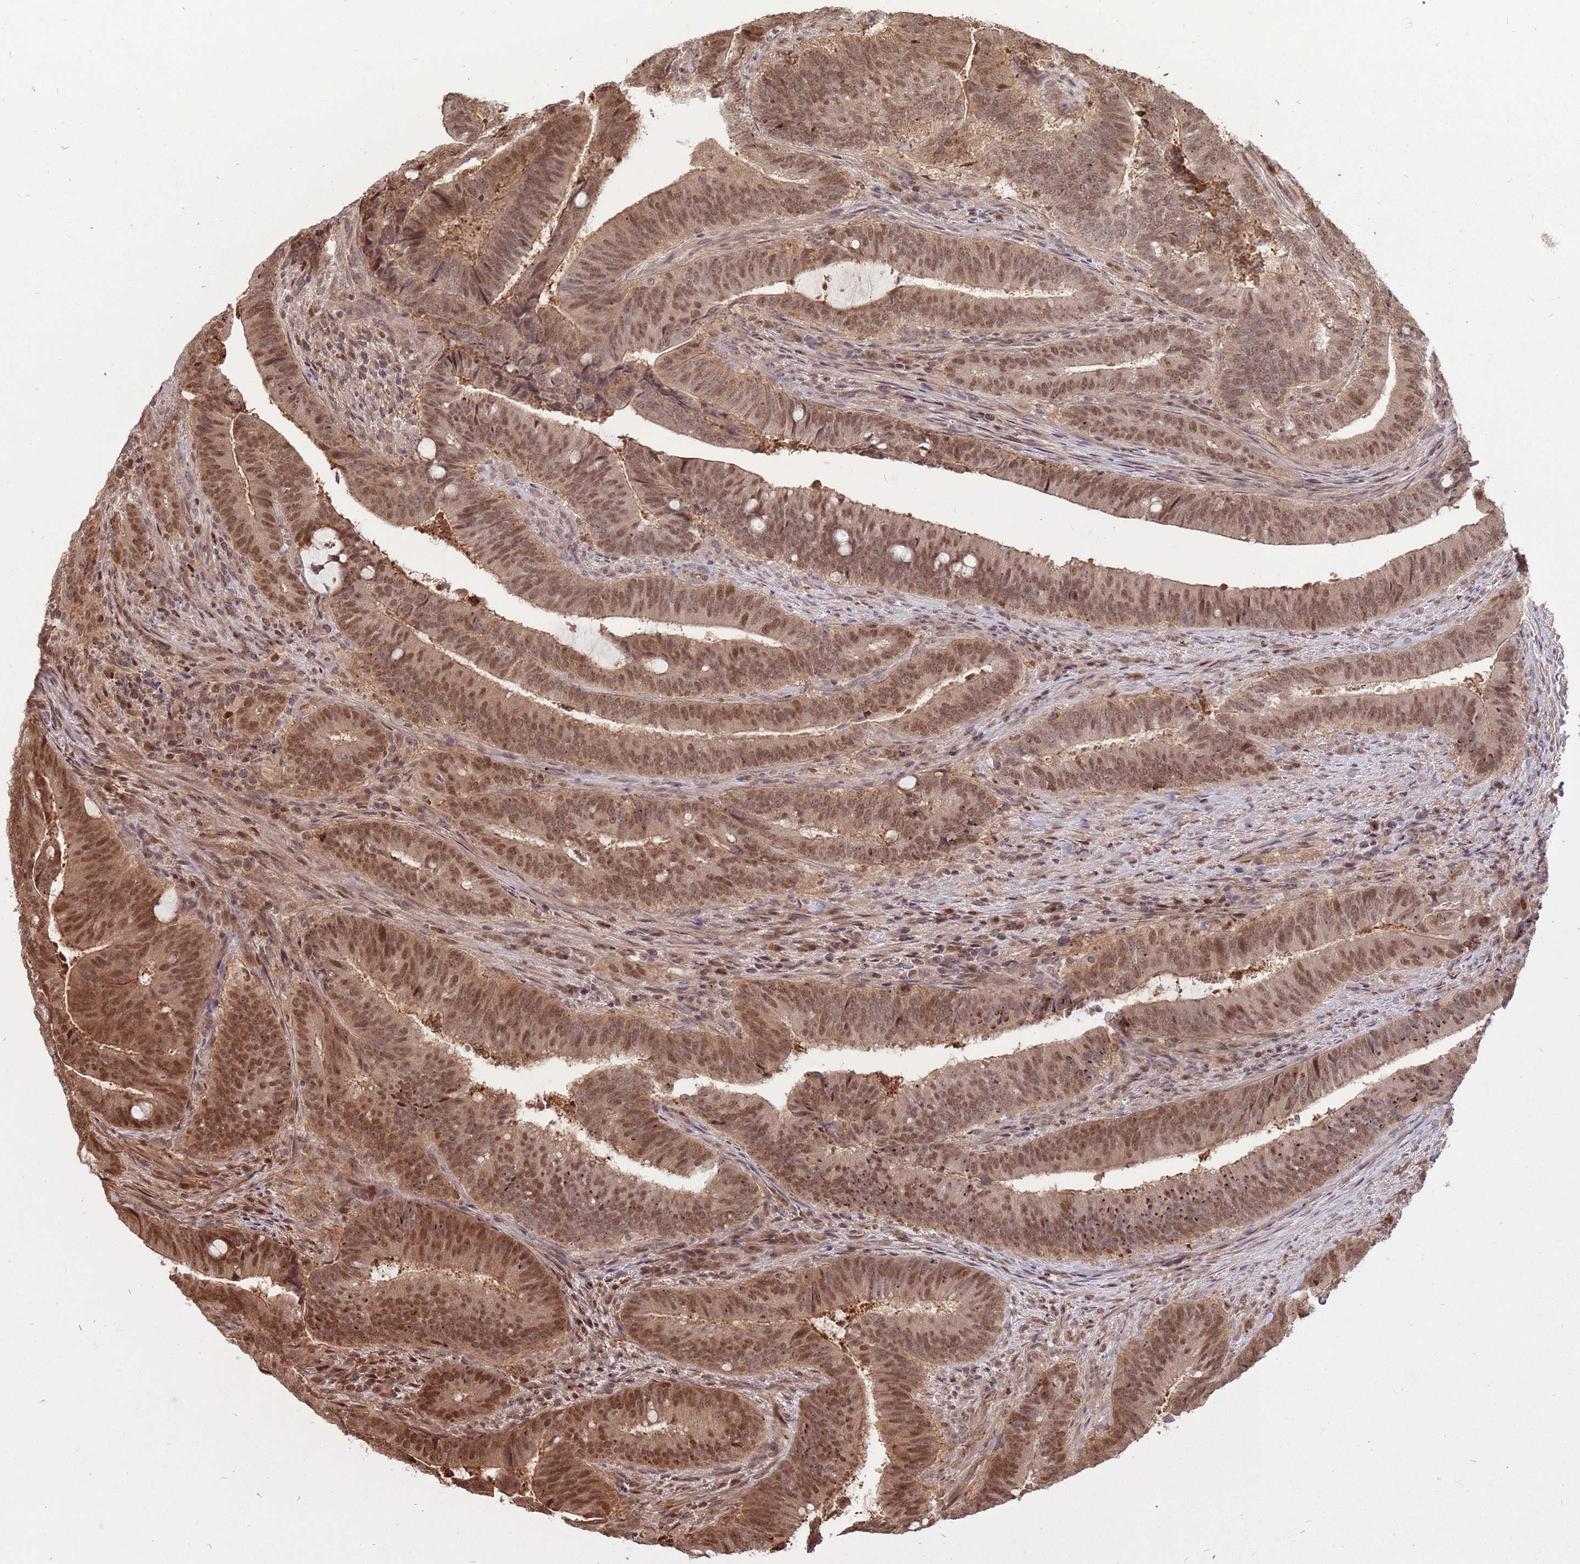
{"staining": {"intensity": "moderate", "quantity": ">75%", "location": "cytoplasmic/membranous,nuclear"}, "tissue": "colorectal cancer", "cell_type": "Tumor cells", "image_type": "cancer", "snomed": [{"axis": "morphology", "description": "Adenocarcinoma, NOS"}, {"axis": "topography", "description": "Colon"}], "caption": "Colorectal cancer tissue shows moderate cytoplasmic/membranous and nuclear staining in about >75% of tumor cells, visualized by immunohistochemistry.", "gene": "SALL1", "patient": {"sex": "female", "age": 43}}